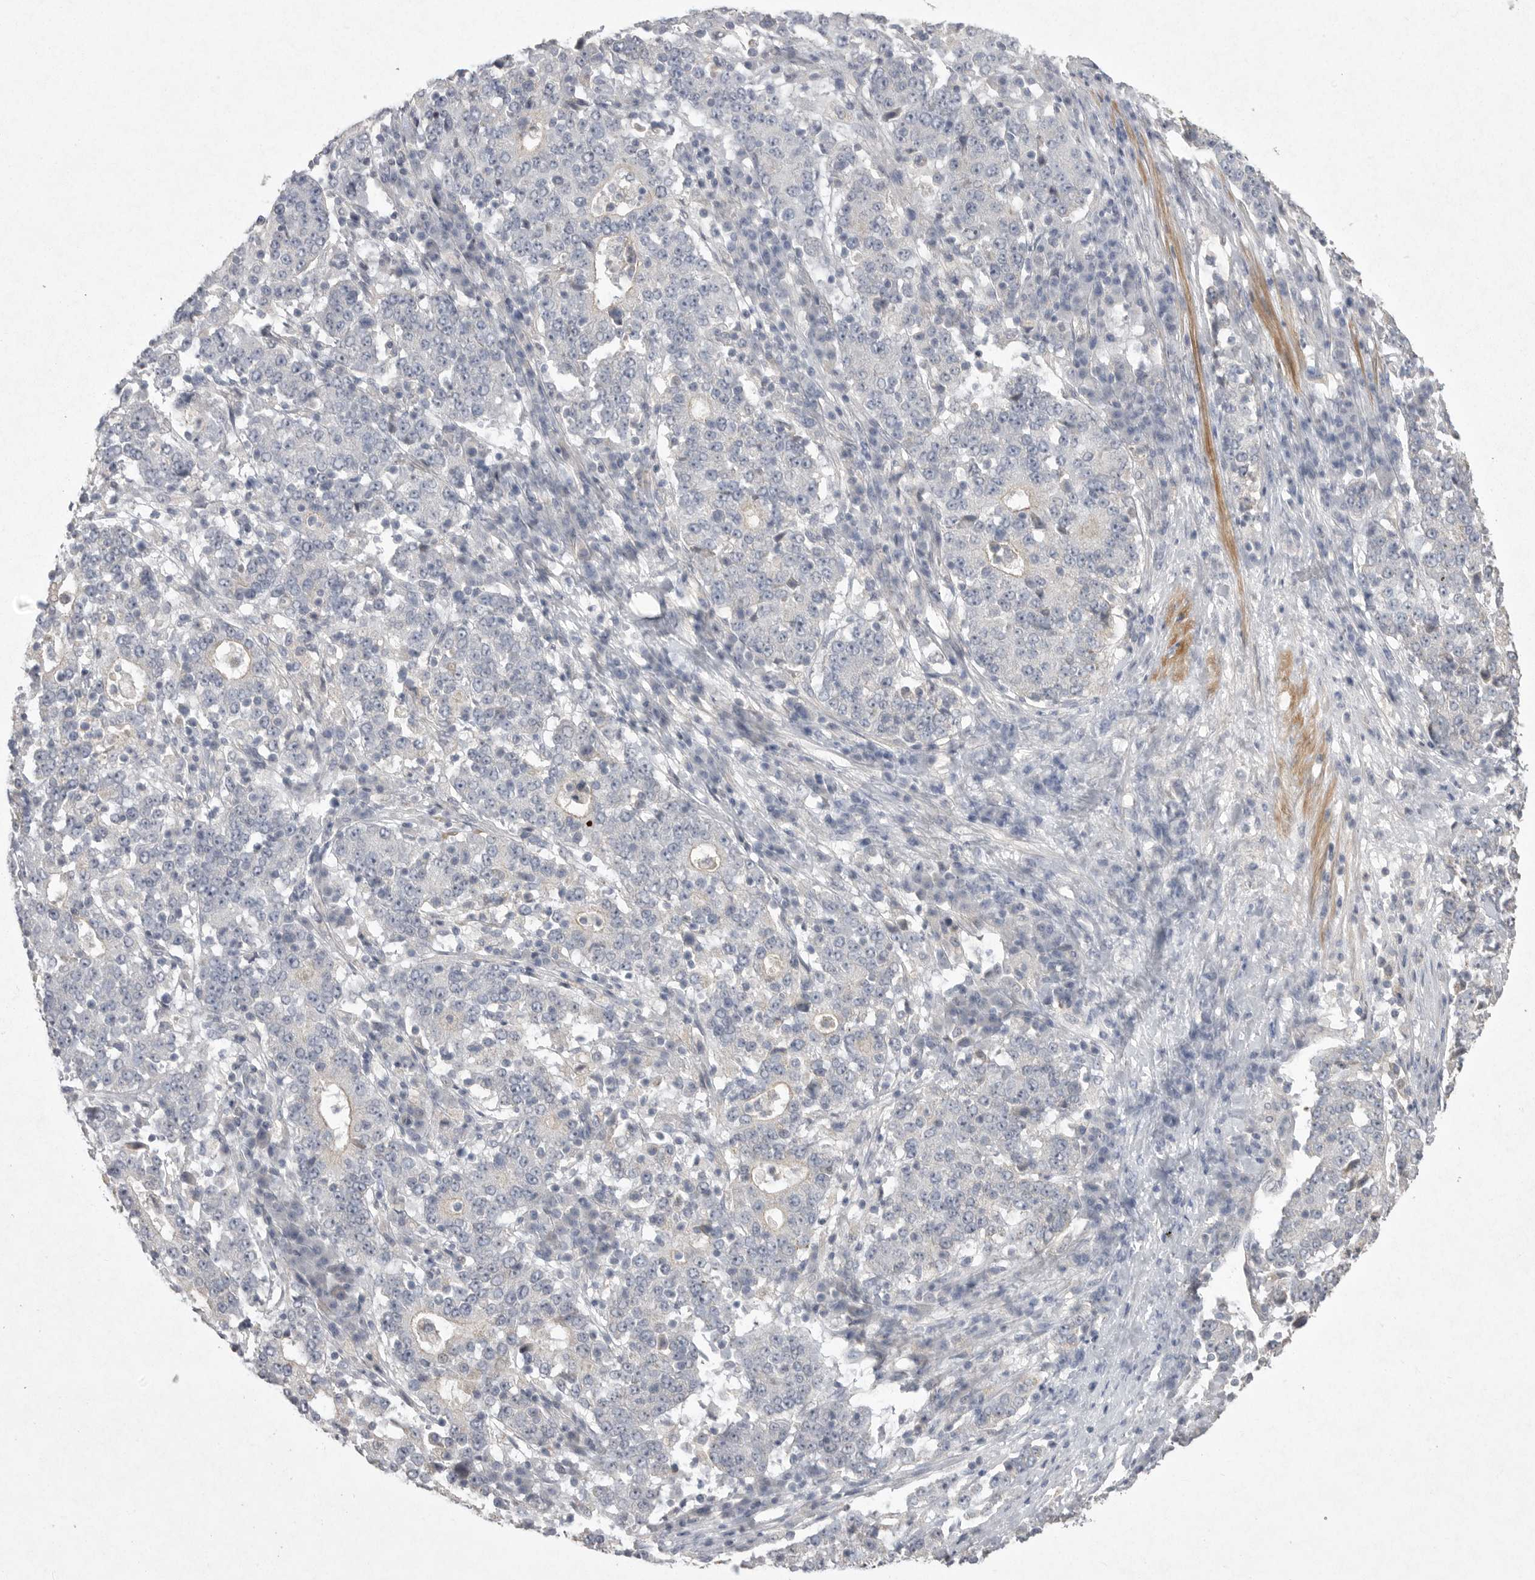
{"staining": {"intensity": "negative", "quantity": "none", "location": "none"}, "tissue": "stomach cancer", "cell_type": "Tumor cells", "image_type": "cancer", "snomed": [{"axis": "morphology", "description": "Adenocarcinoma, NOS"}, {"axis": "topography", "description": "Stomach"}], "caption": "Tumor cells show no significant staining in stomach cancer.", "gene": "VANGL2", "patient": {"sex": "male", "age": 59}}